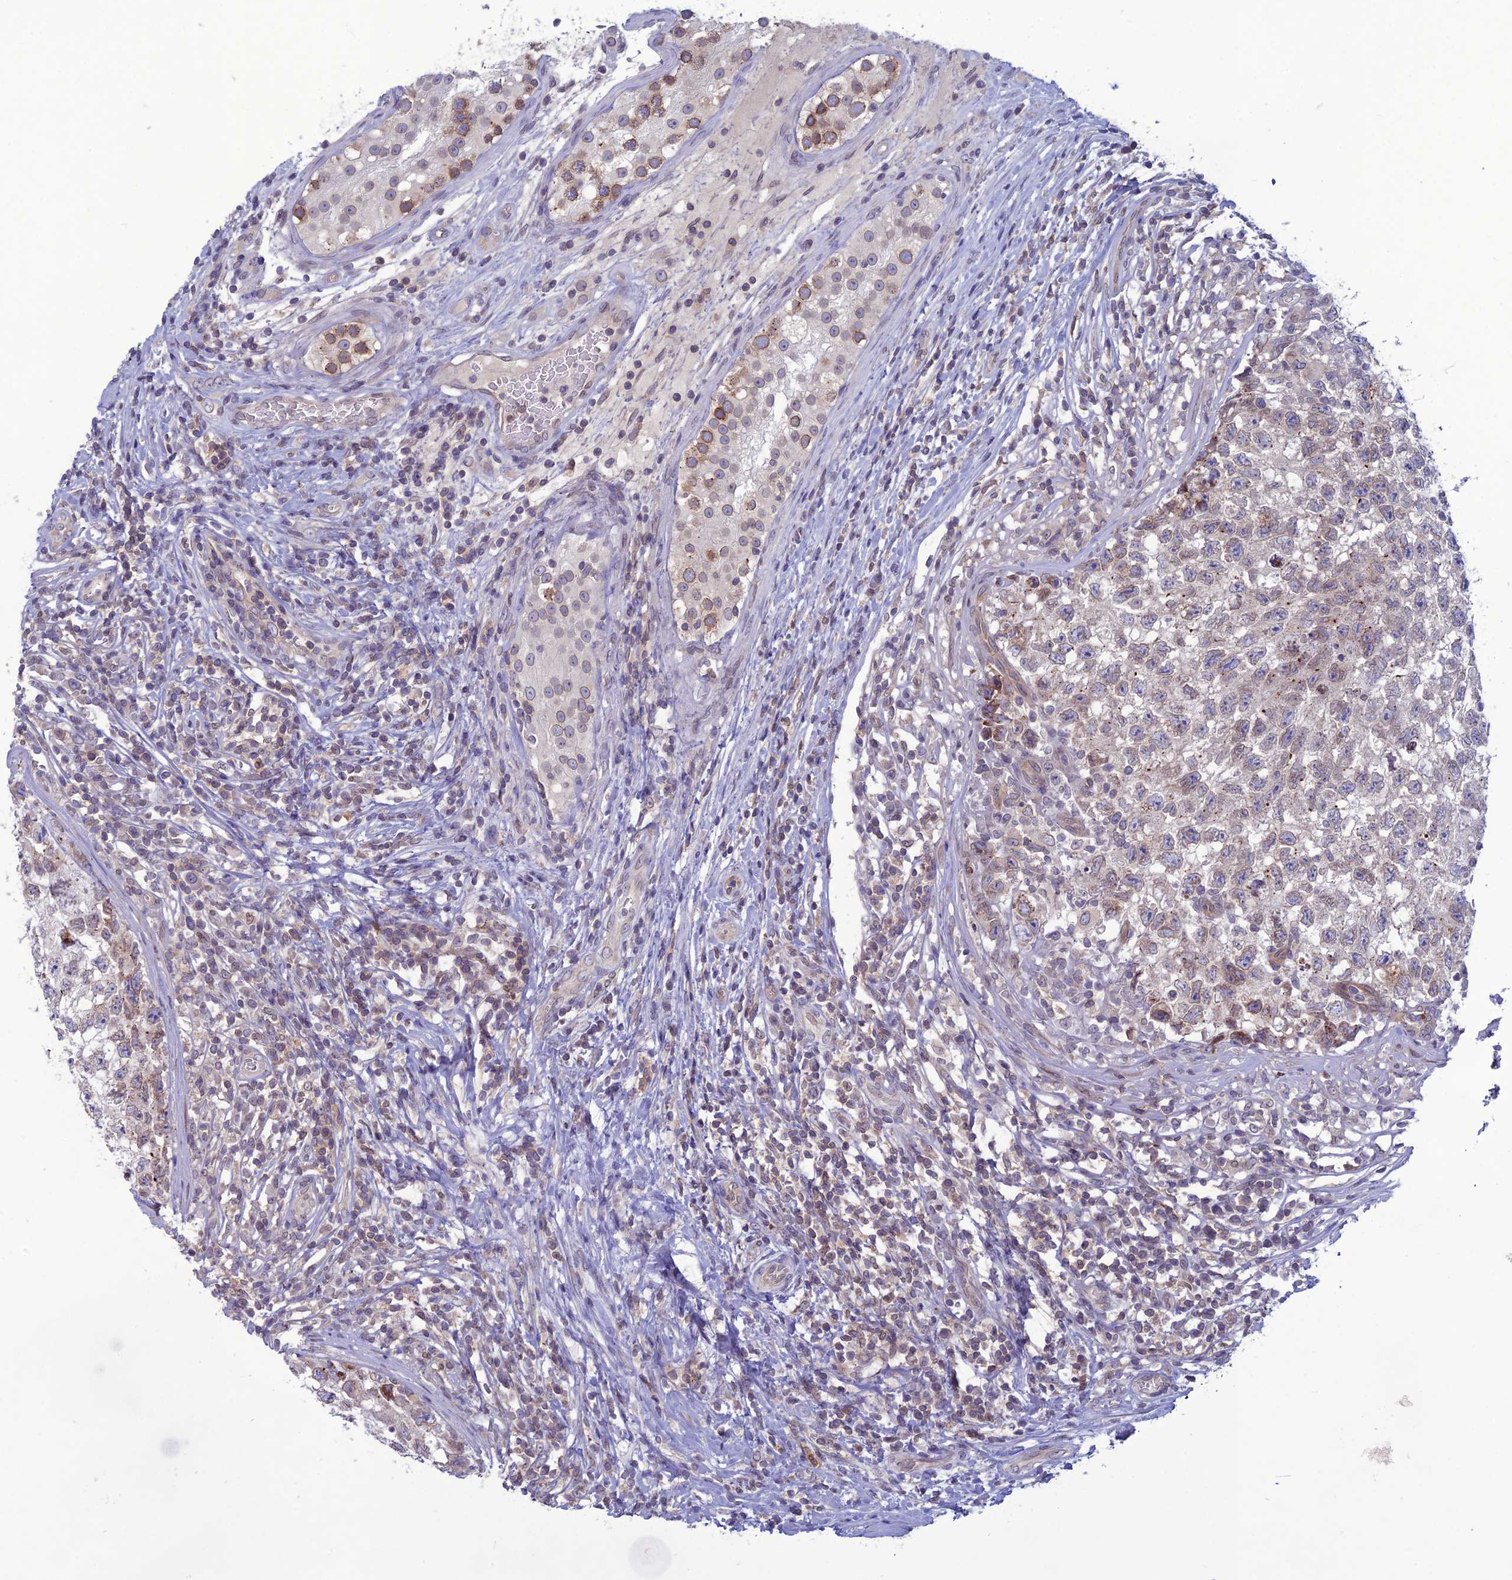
{"staining": {"intensity": "moderate", "quantity": "<25%", "location": "cytoplasmic/membranous,nuclear"}, "tissue": "testis cancer", "cell_type": "Tumor cells", "image_type": "cancer", "snomed": [{"axis": "morphology", "description": "Seminoma, NOS"}, {"axis": "morphology", "description": "Carcinoma, Embryonal, NOS"}, {"axis": "topography", "description": "Testis"}], "caption": "A brown stain shows moderate cytoplasmic/membranous and nuclear positivity of a protein in testis embryonal carcinoma tumor cells.", "gene": "WDR46", "patient": {"sex": "male", "age": 29}}